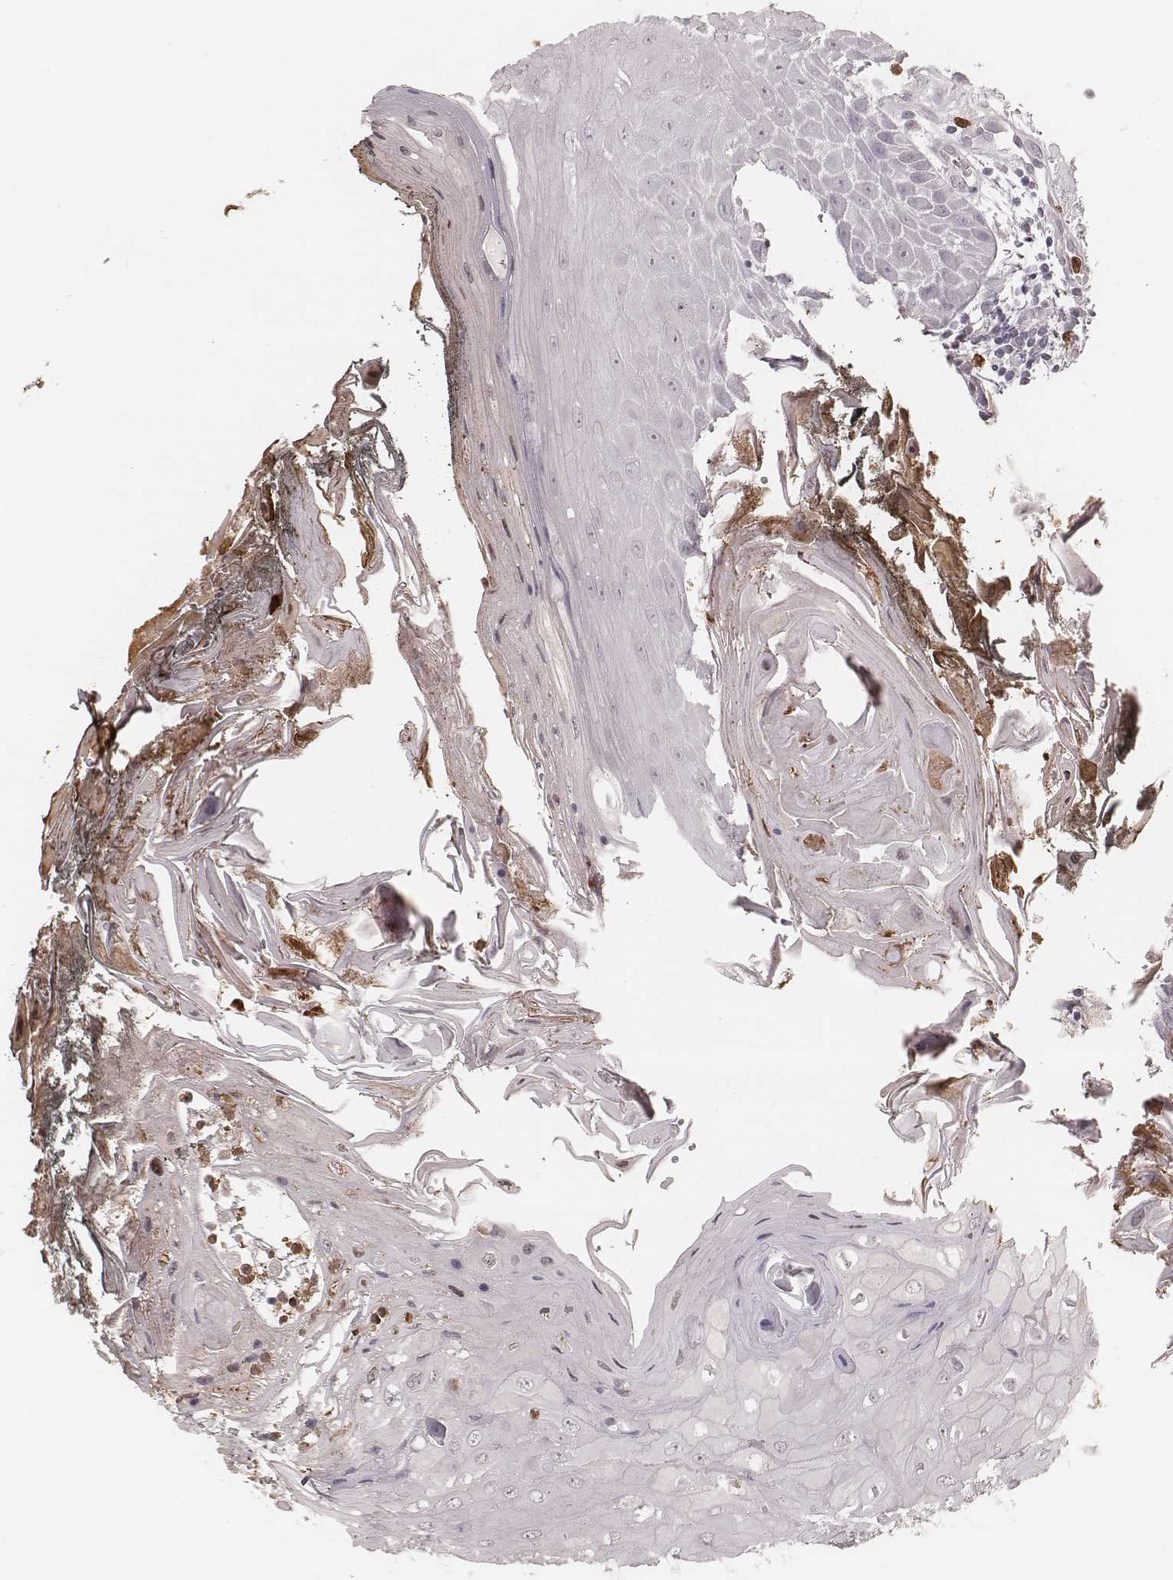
{"staining": {"intensity": "negative", "quantity": "none", "location": "none"}, "tissue": "head and neck cancer", "cell_type": "Tumor cells", "image_type": "cancer", "snomed": [{"axis": "morphology", "description": "Squamous cell carcinoma, NOS"}, {"axis": "topography", "description": "Head-Neck"}], "caption": "Human squamous cell carcinoma (head and neck) stained for a protein using immunohistochemistry (IHC) demonstrates no expression in tumor cells.", "gene": "KITLG", "patient": {"sex": "male", "age": 52}}